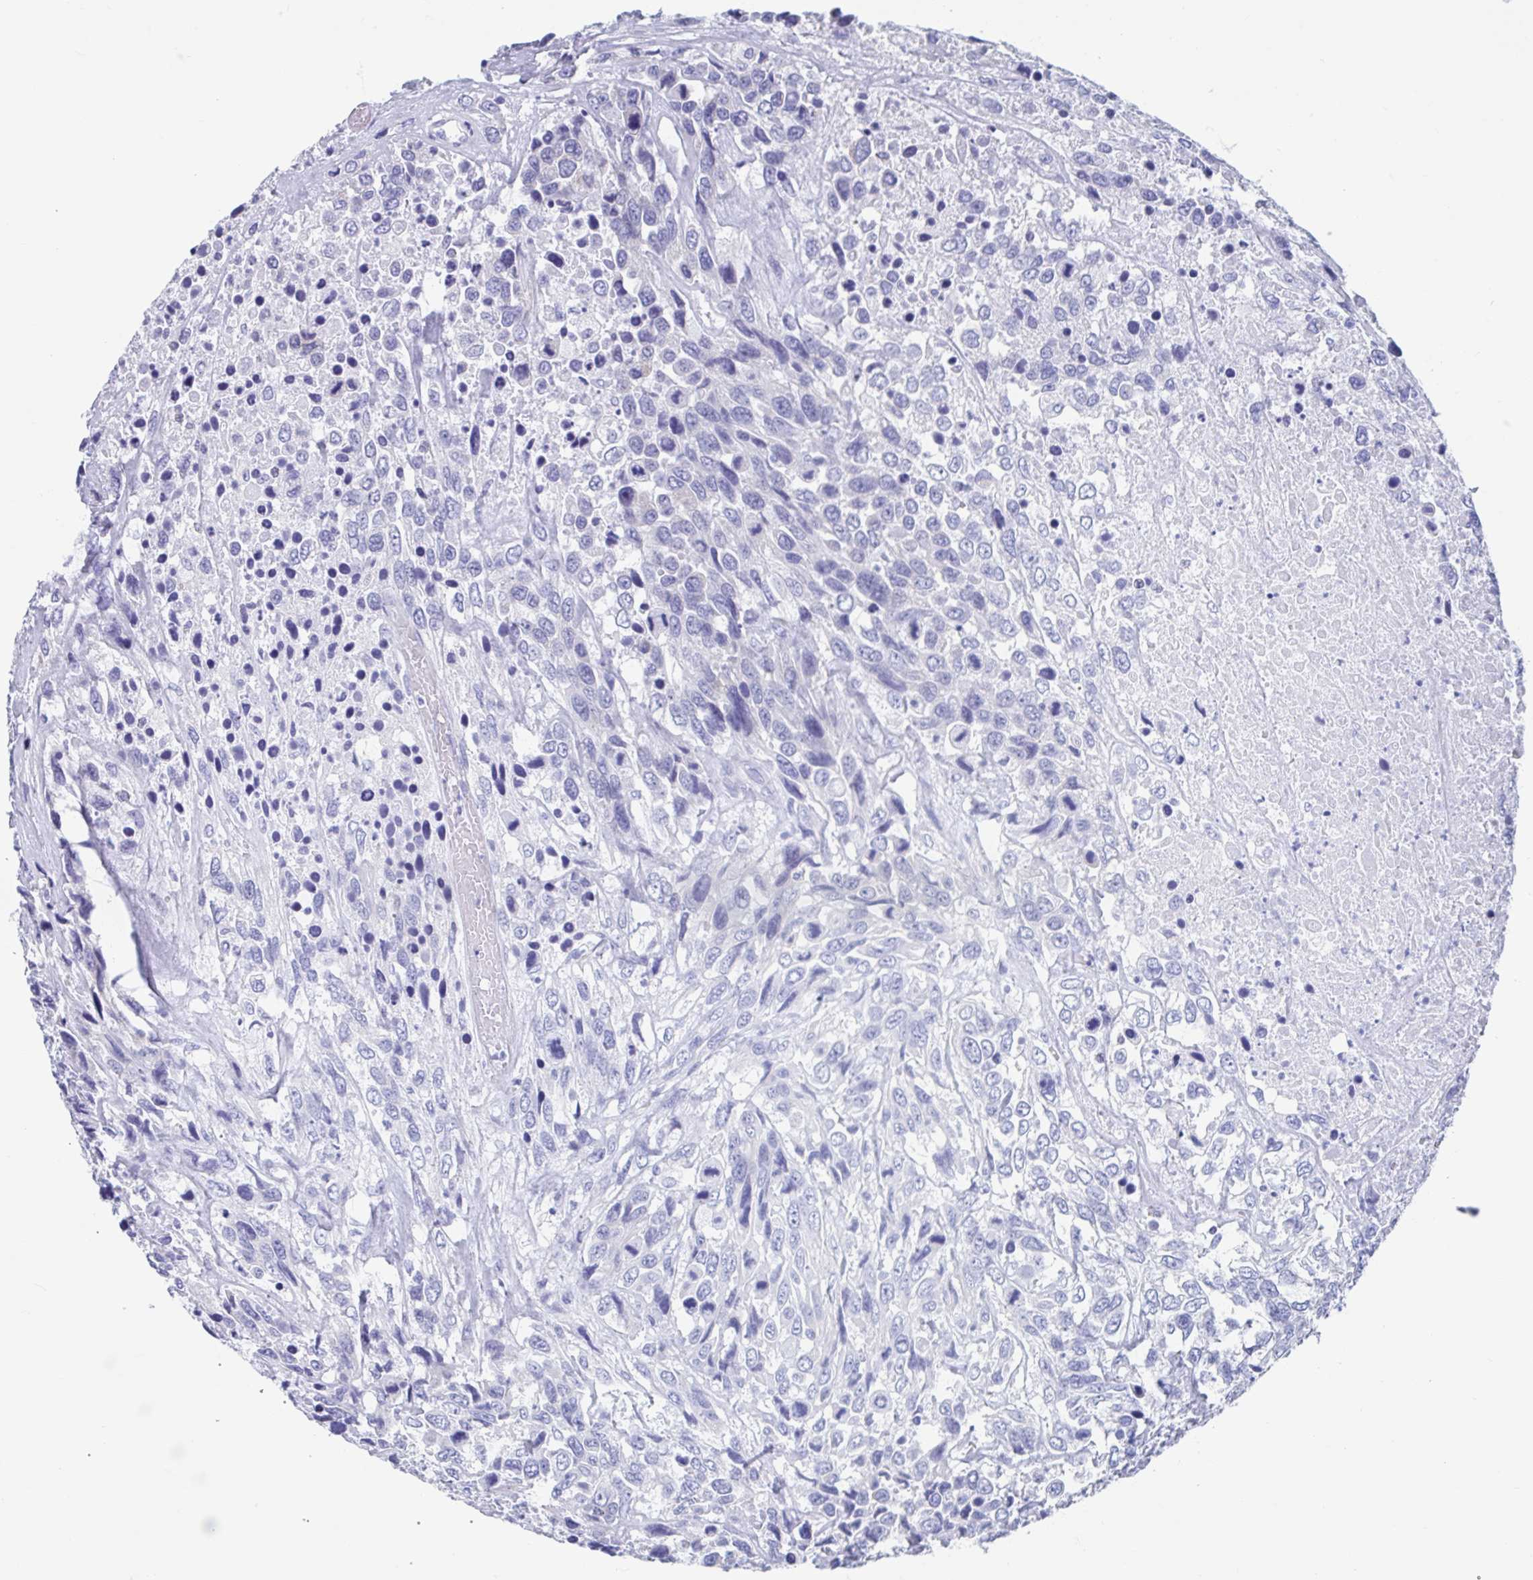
{"staining": {"intensity": "negative", "quantity": "none", "location": "none"}, "tissue": "urothelial cancer", "cell_type": "Tumor cells", "image_type": "cancer", "snomed": [{"axis": "morphology", "description": "Urothelial carcinoma, High grade"}, {"axis": "topography", "description": "Urinary bladder"}], "caption": "Protein analysis of urothelial cancer reveals no significant staining in tumor cells.", "gene": "SHCBP1L", "patient": {"sex": "female", "age": 70}}